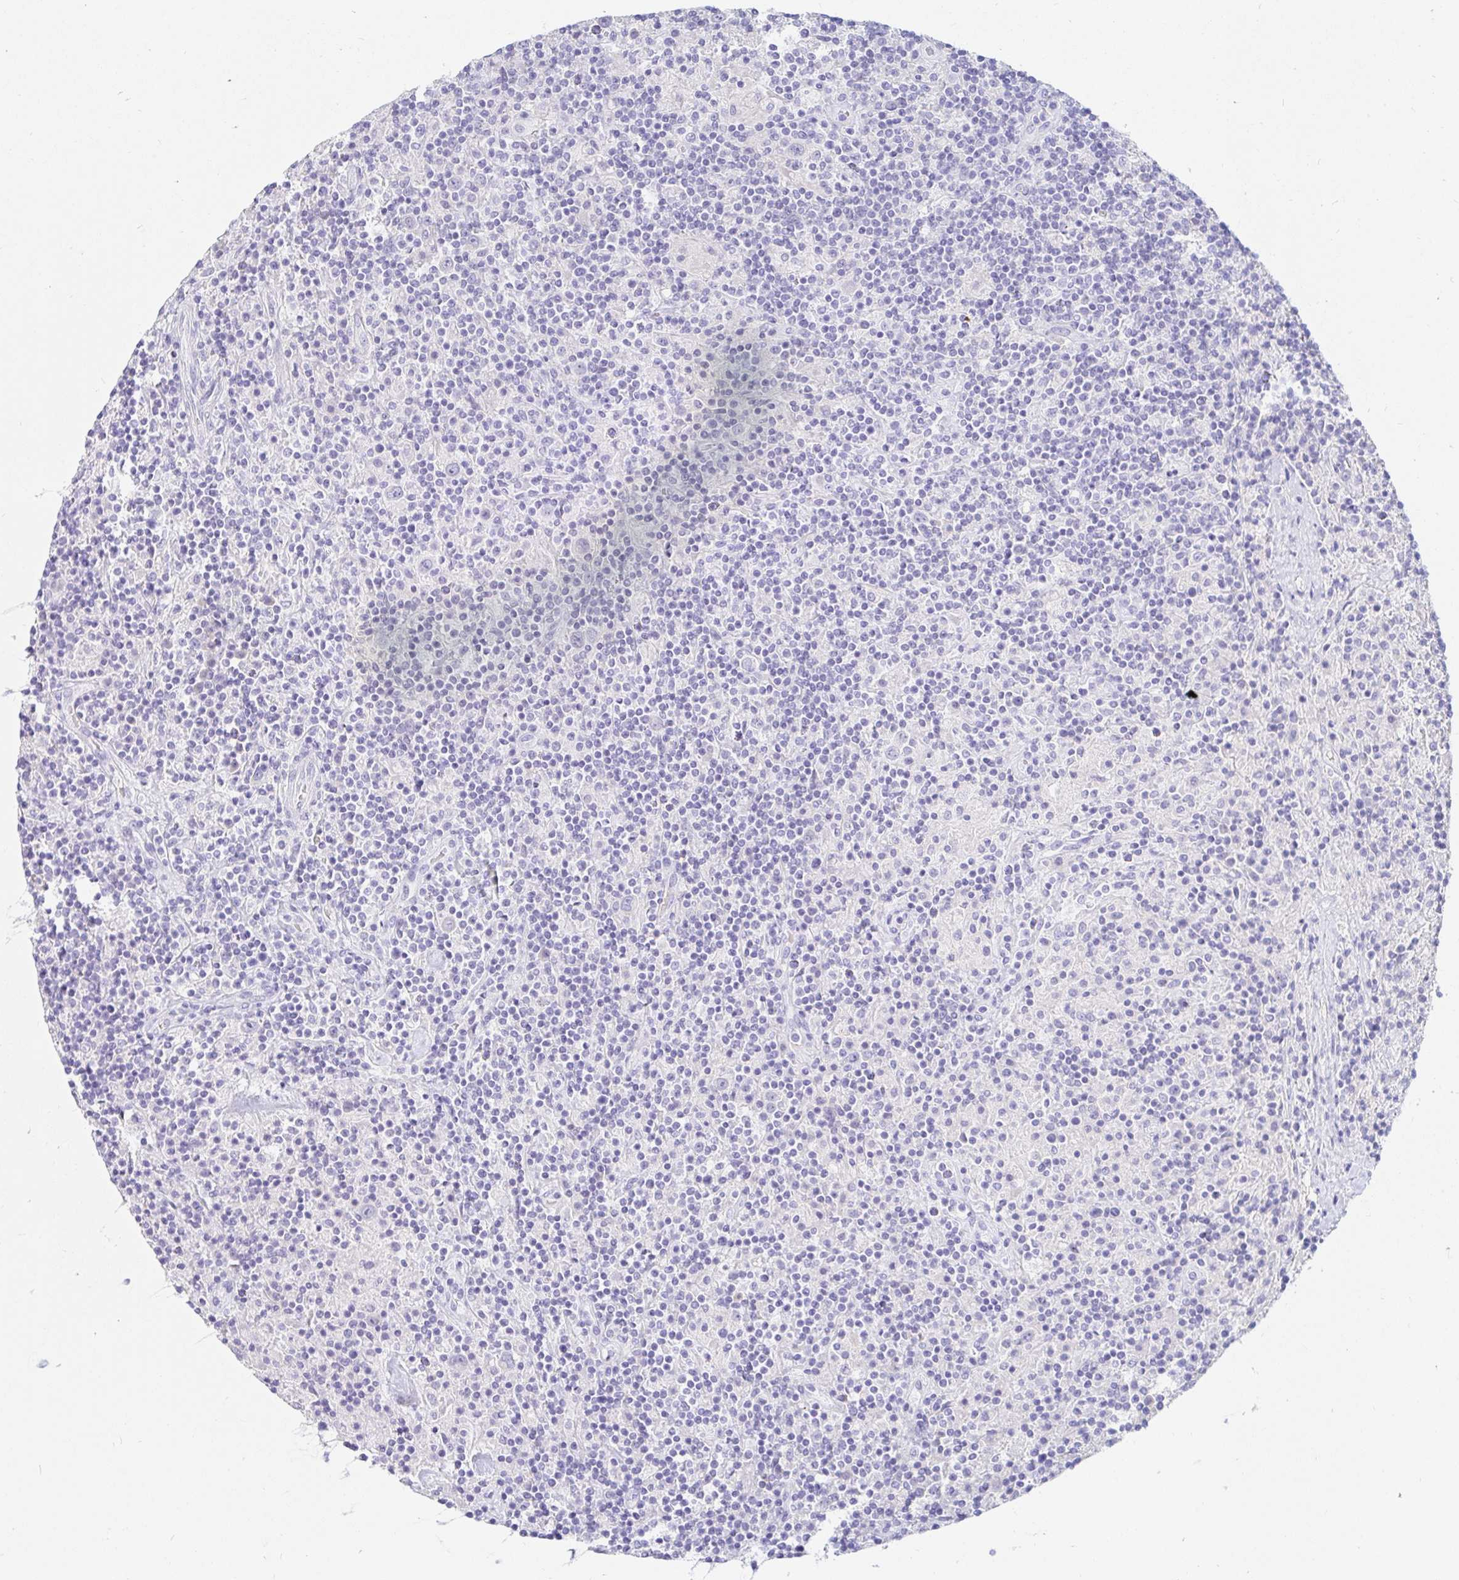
{"staining": {"intensity": "negative", "quantity": "none", "location": "none"}, "tissue": "lymphoma", "cell_type": "Tumor cells", "image_type": "cancer", "snomed": [{"axis": "morphology", "description": "Hodgkin's disease, NOS"}, {"axis": "topography", "description": "Lymph node"}], "caption": "High magnification brightfield microscopy of lymphoma stained with DAB (brown) and counterstained with hematoxylin (blue): tumor cells show no significant expression.", "gene": "NR2E1", "patient": {"sex": "male", "age": 70}}